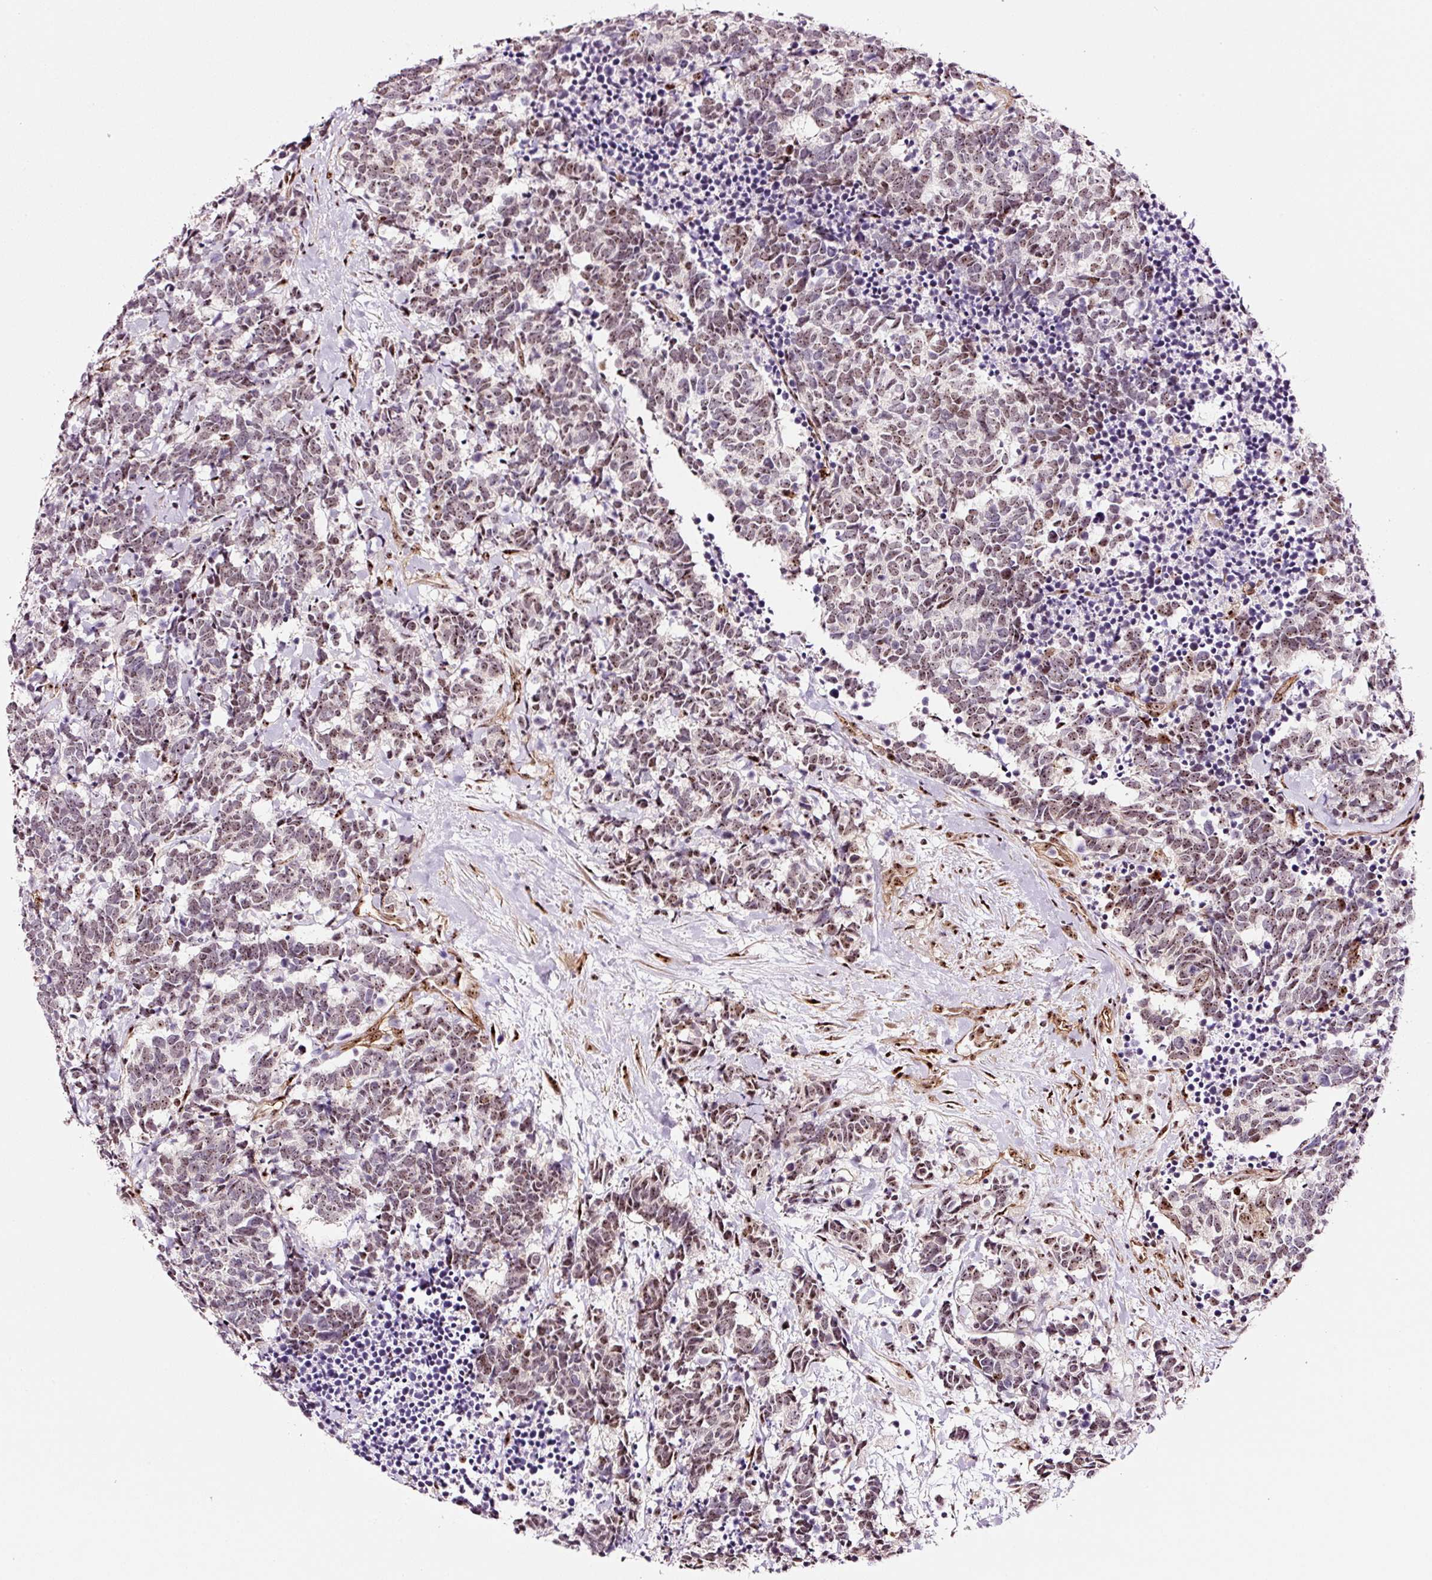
{"staining": {"intensity": "weak", "quantity": "25%-75%", "location": "nuclear"}, "tissue": "carcinoid", "cell_type": "Tumor cells", "image_type": "cancer", "snomed": [{"axis": "morphology", "description": "Carcinoma, NOS"}, {"axis": "morphology", "description": "Carcinoid, malignant, NOS"}, {"axis": "topography", "description": "Prostate"}], "caption": "A brown stain shows weak nuclear staining of a protein in carcinoid (malignant) tumor cells. (Brightfield microscopy of DAB IHC at high magnification).", "gene": "GNL3", "patient": {"sex": "male", "age": 57}}